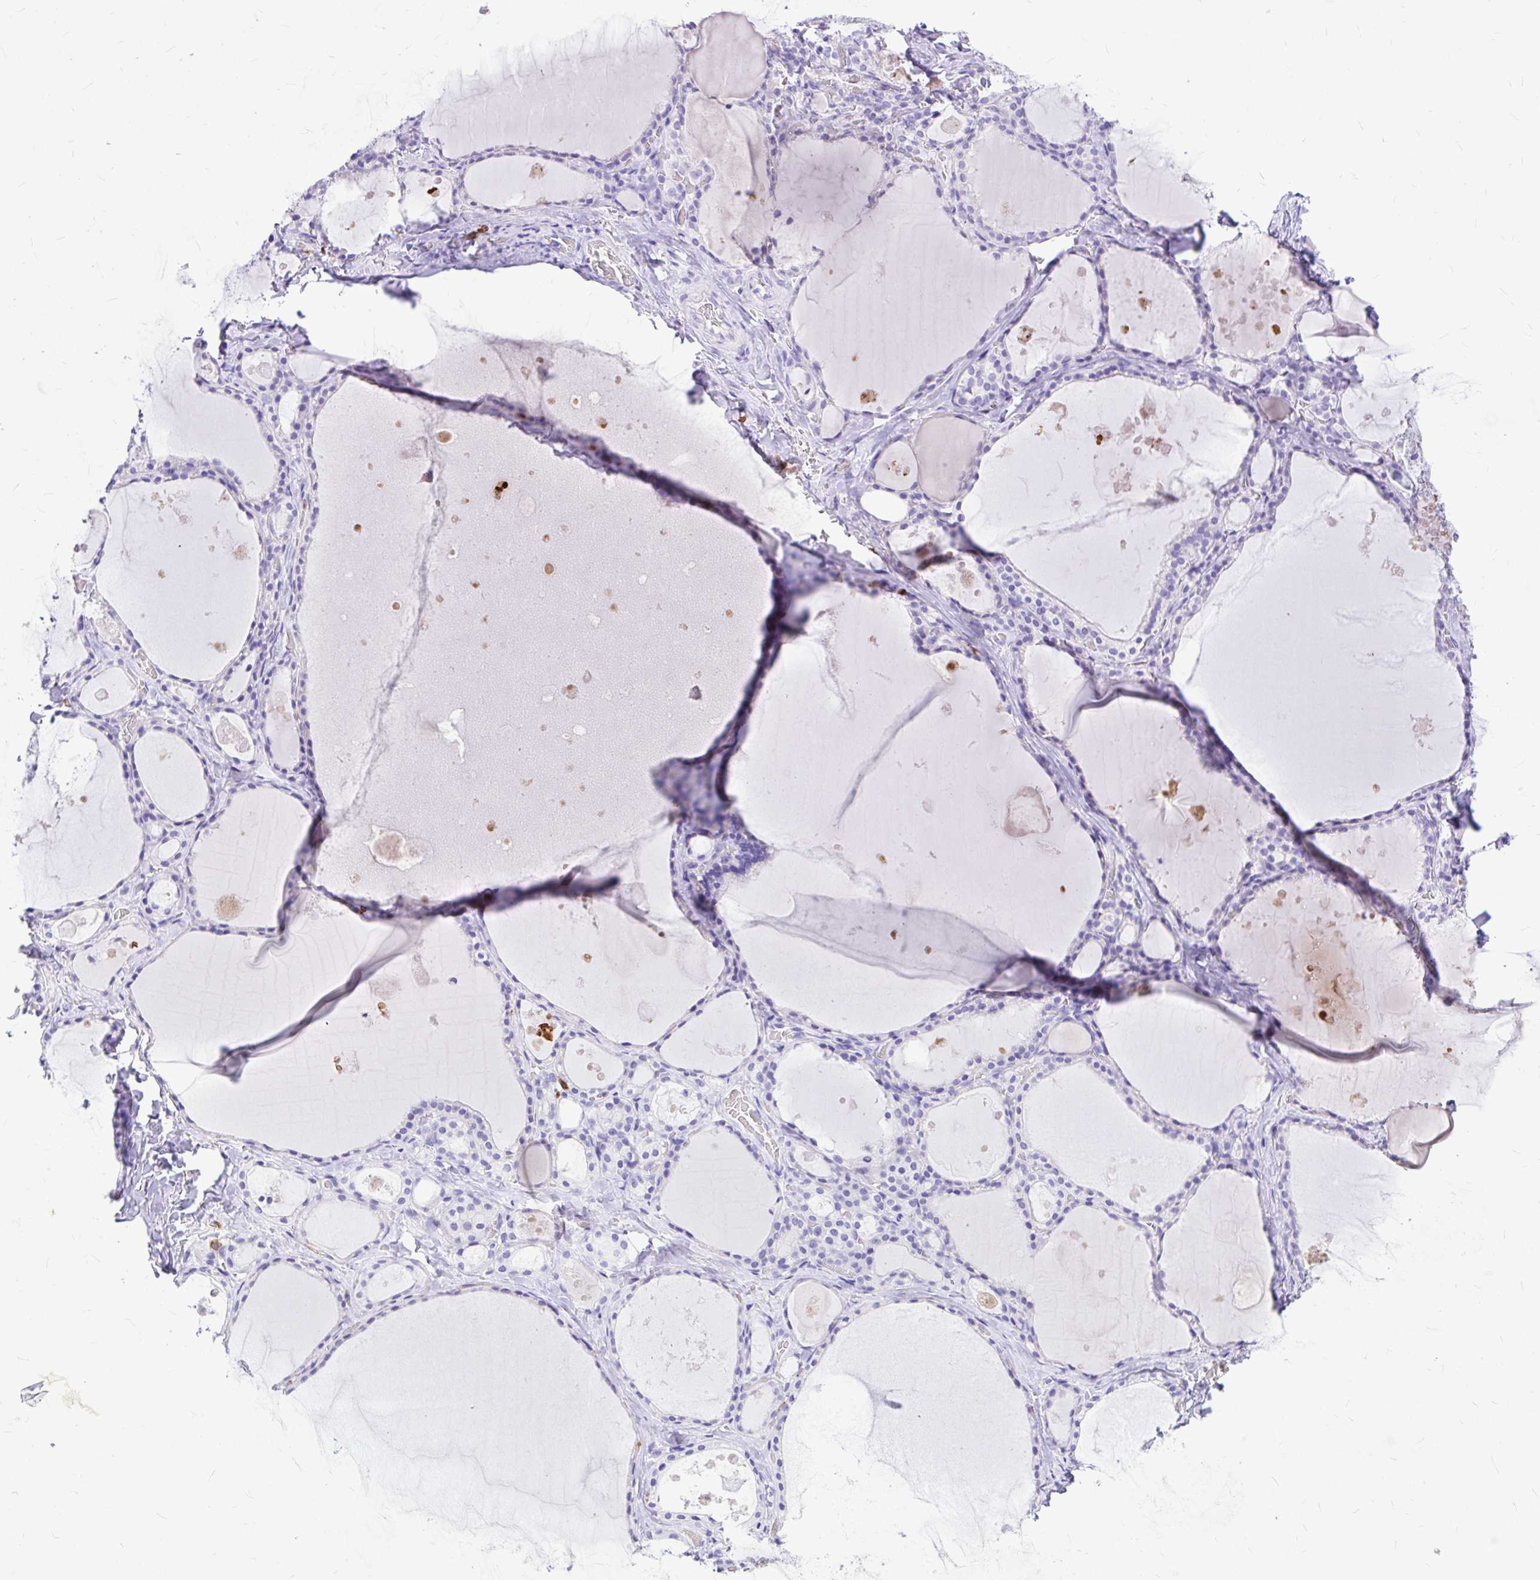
{"staining": {"intensity": "negative", "quantity": "none", "location": "none"}, "tissue": "thyroid gland", "cell_type": "Glandular cells", "image_type": "normal", "snomed": [{"axis": "morphology", "description": "Normal tissue, NOS"}, {"axis": "topography", "description": "Thyroid gland"}], "caption": "The micrograph demonstrates no significant positivity in glandular cells of thyroid gland. Brightfield microscopy of immunohistochemistry stained with DAB (brown) and hematoxylin (blue), captured at high magnification.", "gene": "CLEC1B", "patient": {"sex": "male", "age": 56}}